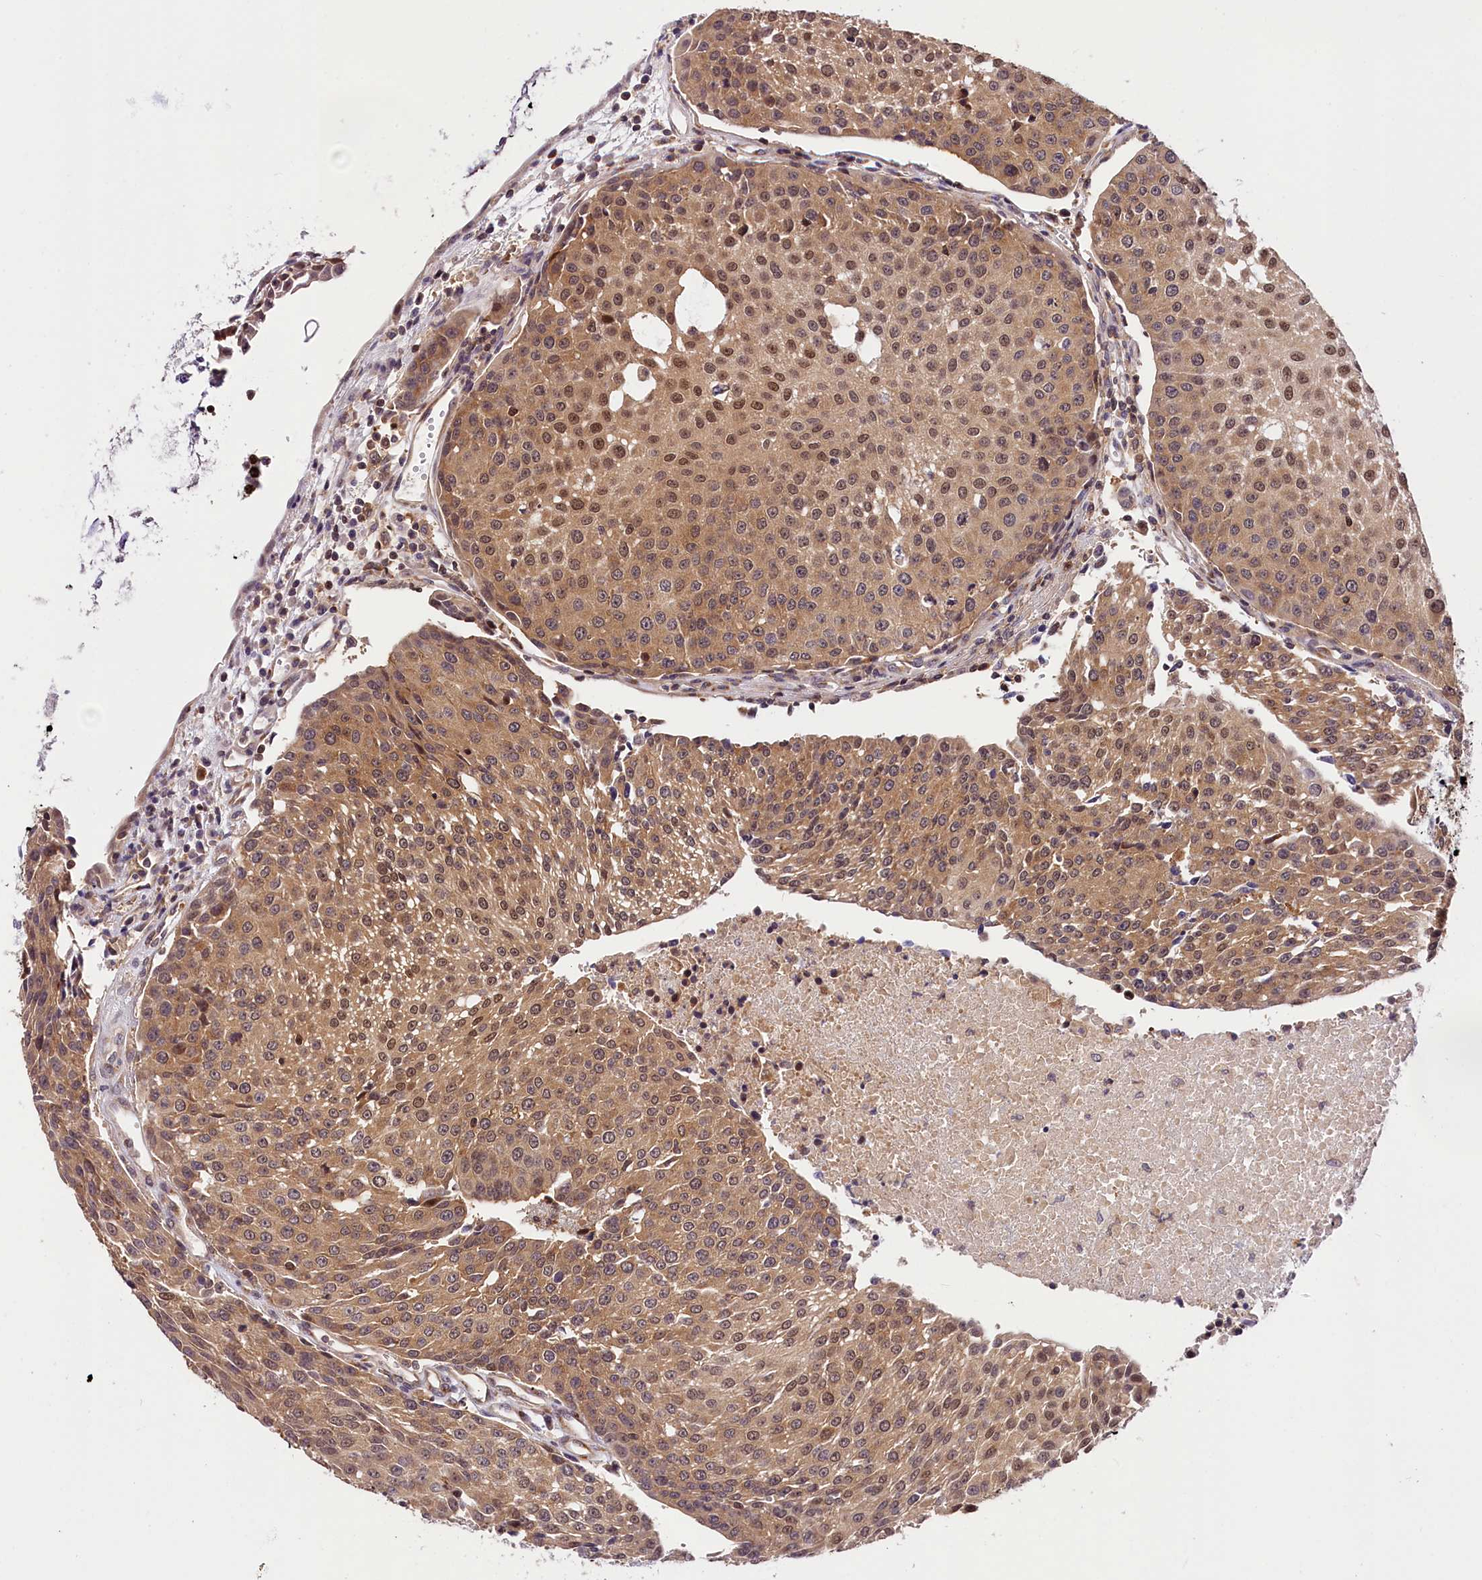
{"staining": {"intensity": "moderate", "quantity": ">75%", "location": "cytoplasmic/membranous,nuclear"}, "tissue": "urothelial cancer", "cell_type": "Tumor cells", "image_type": "cancer", "snomed": [{"axis": "morphology", "description": "Urothelial carcinoma, High grade"}, {"axis": "topography", "description": "Urinary bladder"}], "caption": "Urothelial carcinoma (high-grade) stained with a brown dye demonstrates moderate cytoplasmic/membranous and nuclear positive staining in about >75% of tumor cells.", "gene": "CHORDC1", "patient": {"sex": "female", "age": 85}}